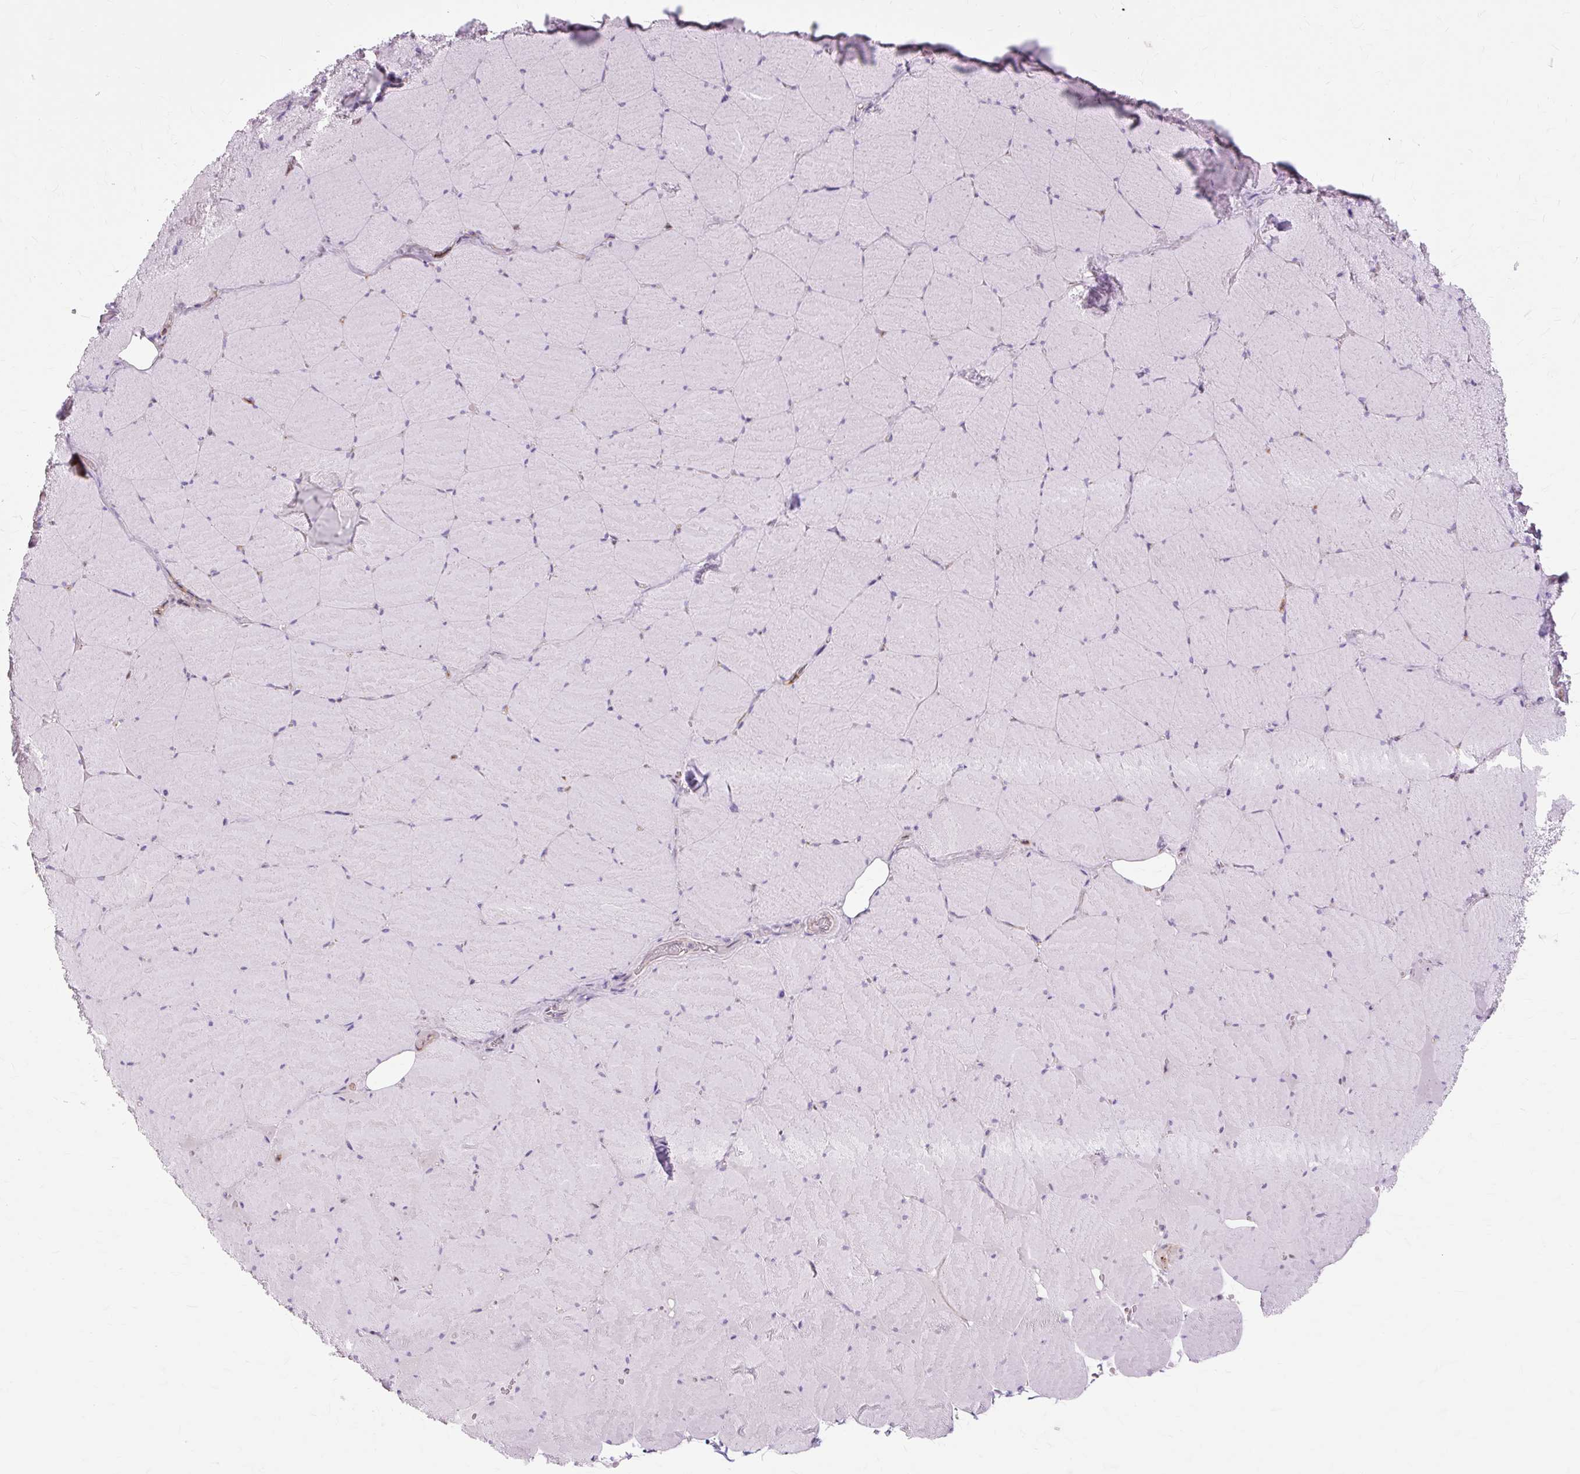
{"staining": {"intensity": "negative", "quantity": "none", "location": "none"}, "tissue": "skeletal muscle", "cell_type": "Myocytes", "image_type": "normal", "snomed": [{"axis": "morphology", "description": "Normal tissue, NOS"}, {"axis": "topography", "description": "Skeletal muscle"}, {"axis": "topography", "description": "Head-Neck"}], "caption": "Immunohistochemistry image of normal skeletal muscle: human skeletal muscle stained with DAB demonstrates no significant protein staining in myocytes. Nuclei are stained in blue.", "gene": "ZNF35", "patient": {"sex": "male", "age": 66}}